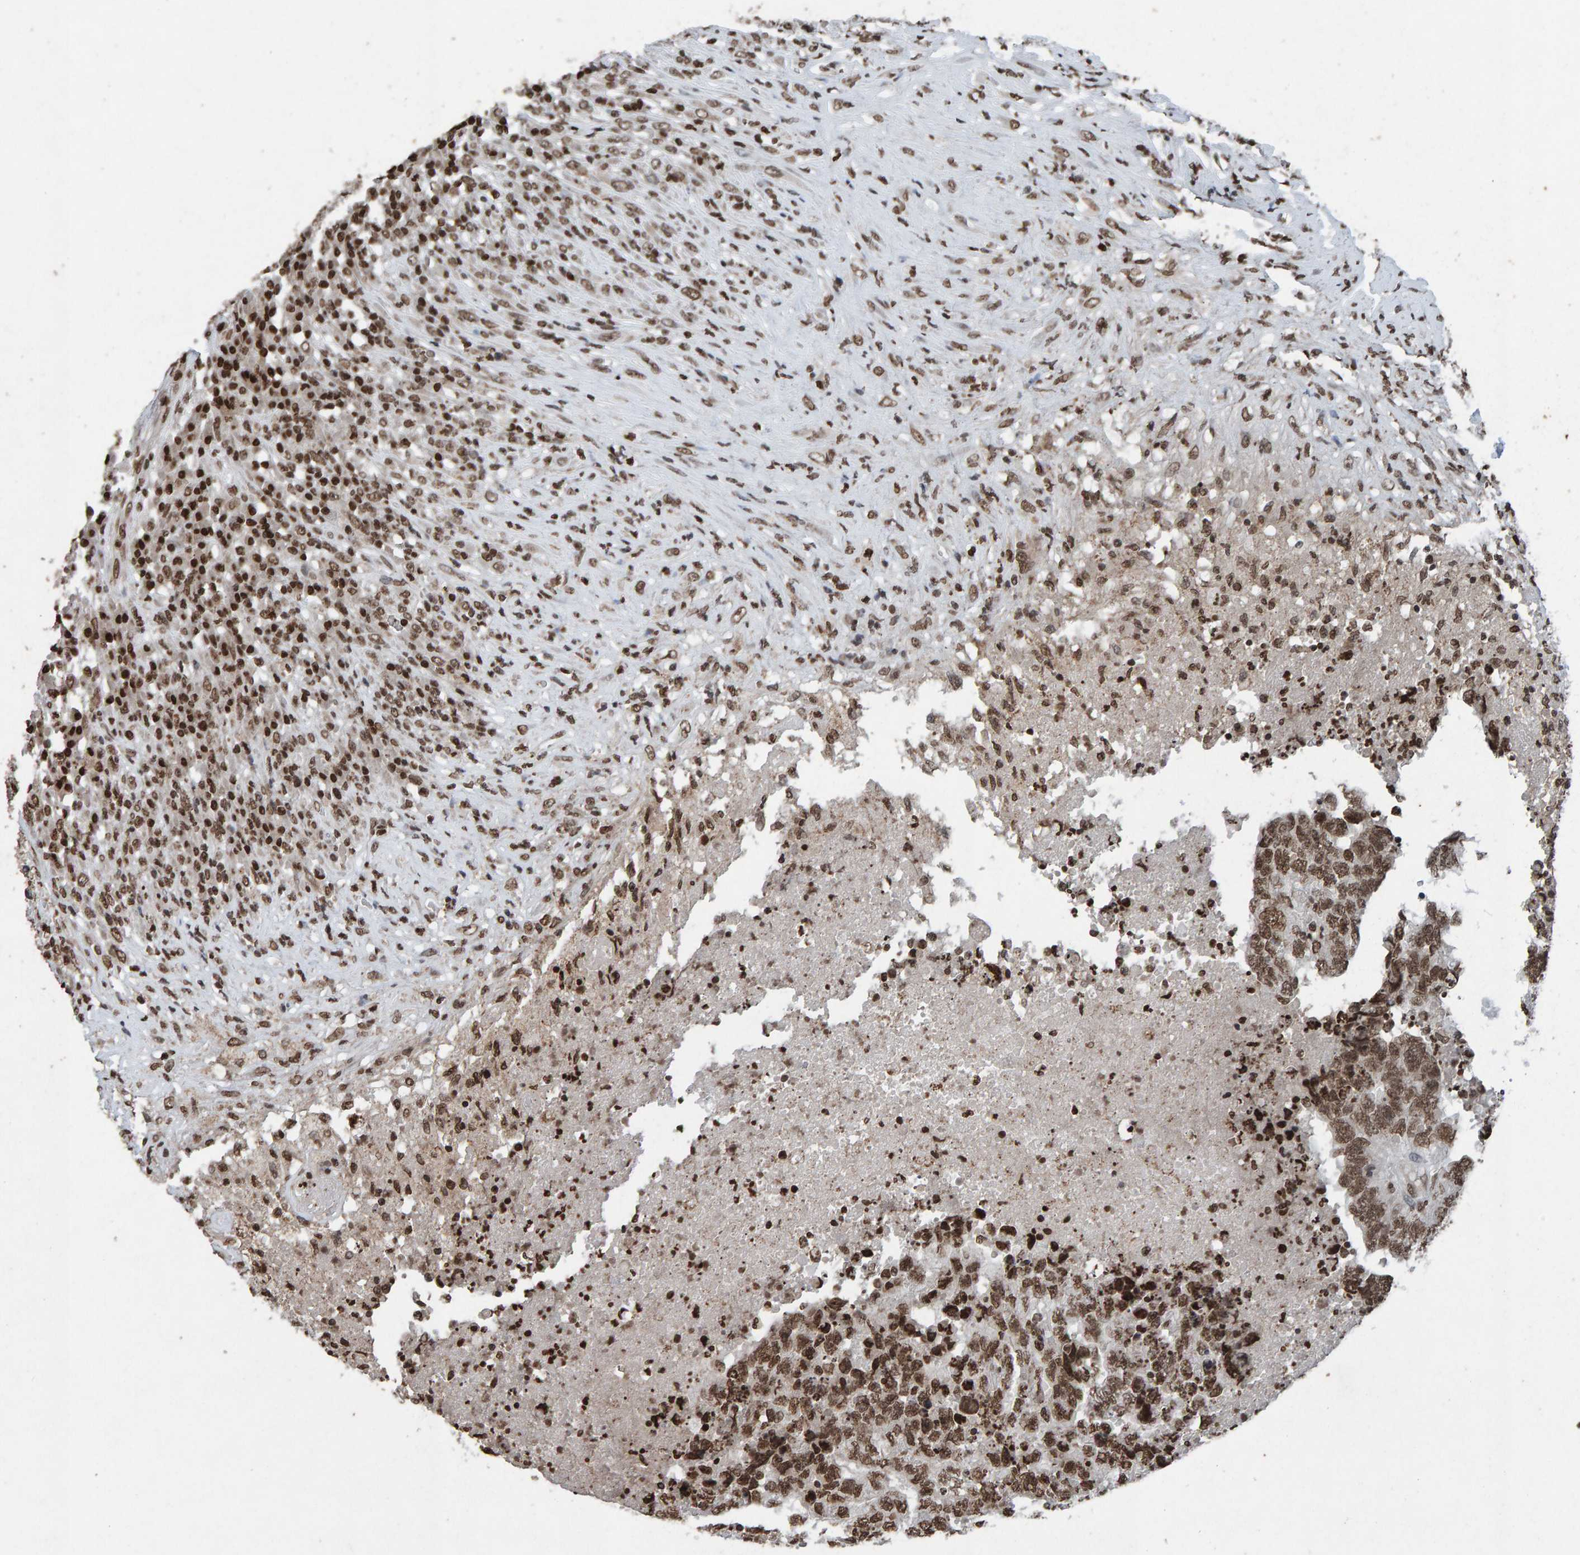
{"staining": {"intensity": "moderate", "quantity": ">75%", "location": "nuclear"}, "tissue": "testis cancer", "cell_type": "Tumor cells", "image_type": "cancer", "snomed": [{"axis": "morphology", "description": "Necrosis, NOS"}, {"axis": "morphology", "description": "Carcinoma, Embryonal, NOS"}, {"axis": "topography", "description": "Testis"}], "caption": "This photomicrograph exhibits testis embryonal carcinoma stained with immunohistochemistry to label a protein in brown. The nuclear of tumor cells show moderate positivity for the protein. Nuclei are counter-stained blue.", "gene": "H2AZ1", "patient": {"sex": "male", "age": 19}}